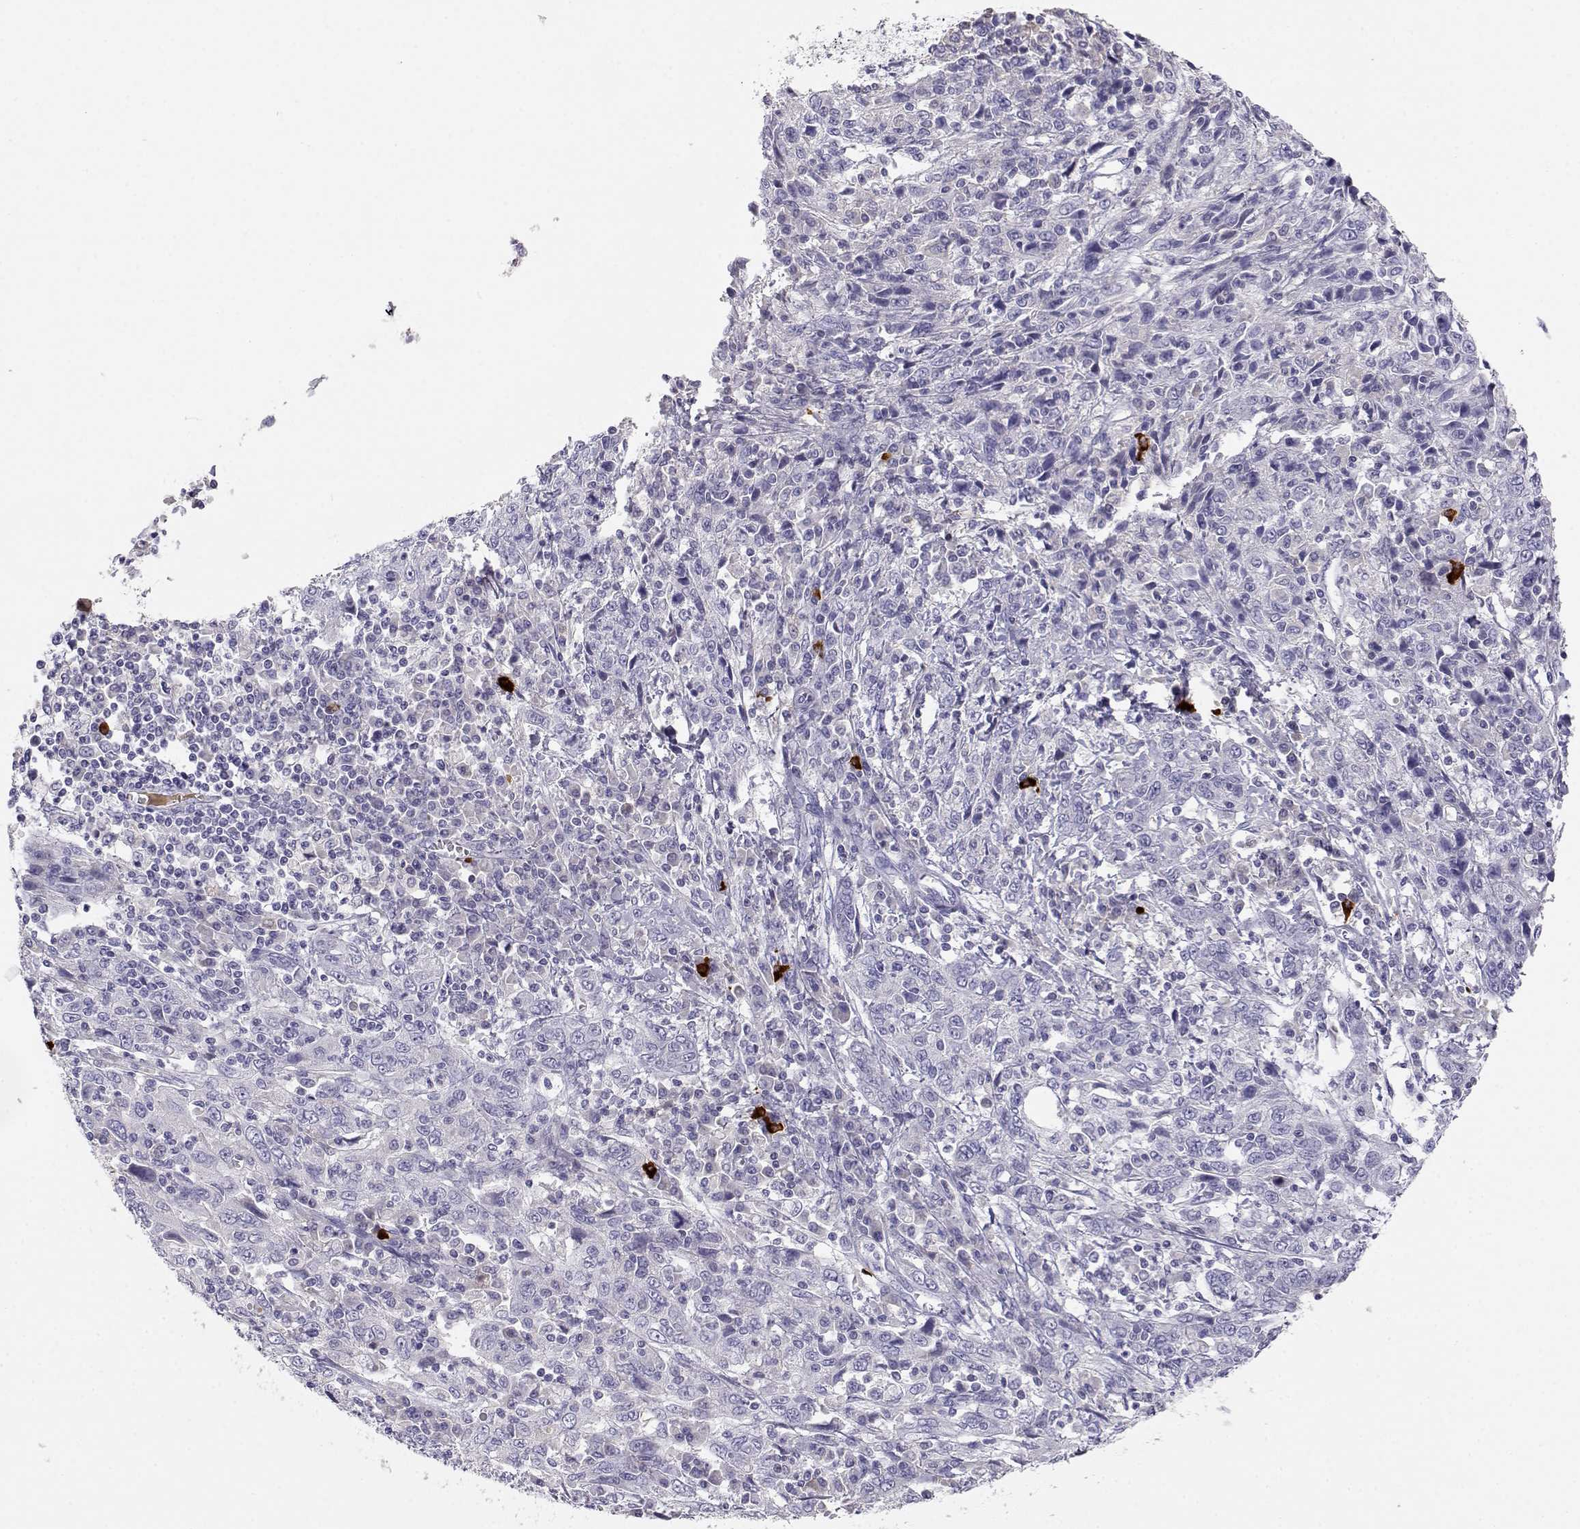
{"staining": {"intensity": "negative", "quantity": "none", "location": "none"}, "tissue": "cervical cancer", "cell_type": "Tumor cells", "image_type": "cancer", "snomed": [{"axis": "morphology", "description": "Squamous cell carcinoma, NOS"}, {"axis": "topography", "description": "Cervix"}], "caption": "Tumor cells are negative for protein expression in human cervical cancer (squamous cell carcinoma).", "gene": "GPR174", "patient": {"sex": "female", "age": 46}}